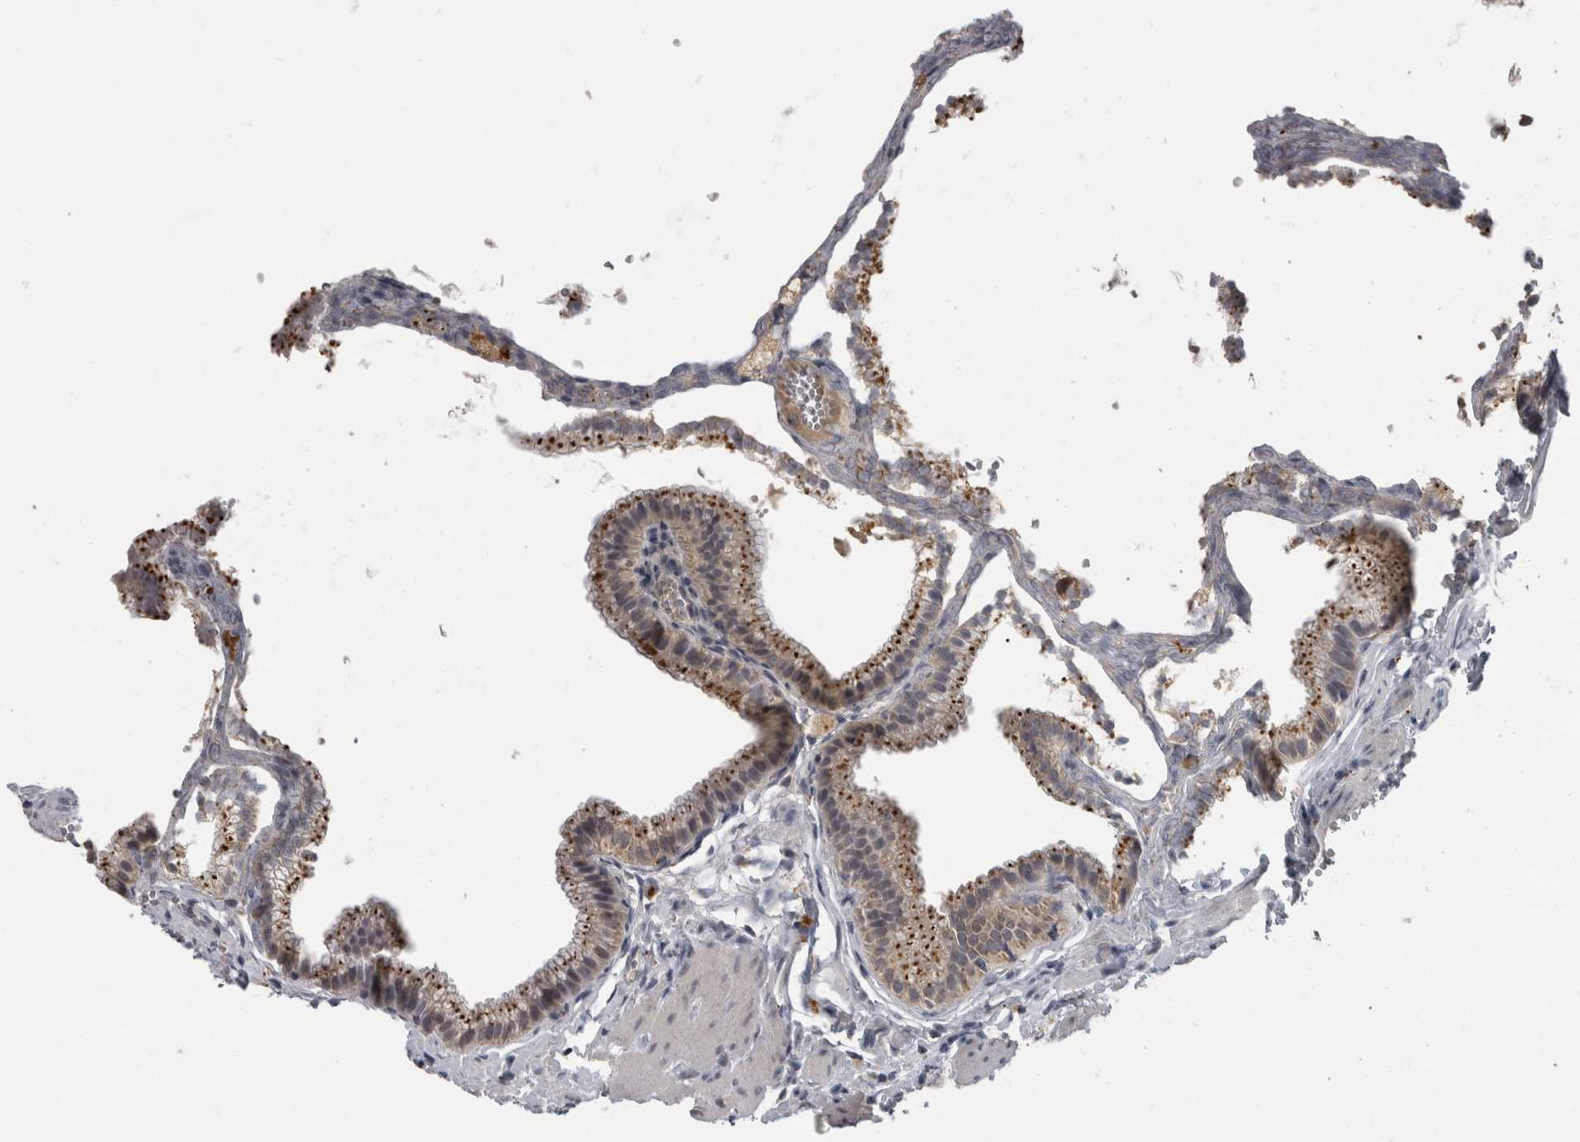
{"staining": {"intensity": "moderate", "quantity": ">75%", "location": "cytoplasmic/membranous"}, "tissue": "gallbladder", "cell_type": "Glandular cells", "image_type": "normal", "snomed": [{"axis": "morphology", "description": "Normal tissue, NOS"}, {"axis": "topography", "description": "Gallbladder"}], "caption": "Human gallbladder stained with a brown dye reveals moderate cytoplasmic/membranous positive positivity in approximately >75% of glandular cells.", "gene": "NAAA", "patient": {"sex": "male", "age": 38}}